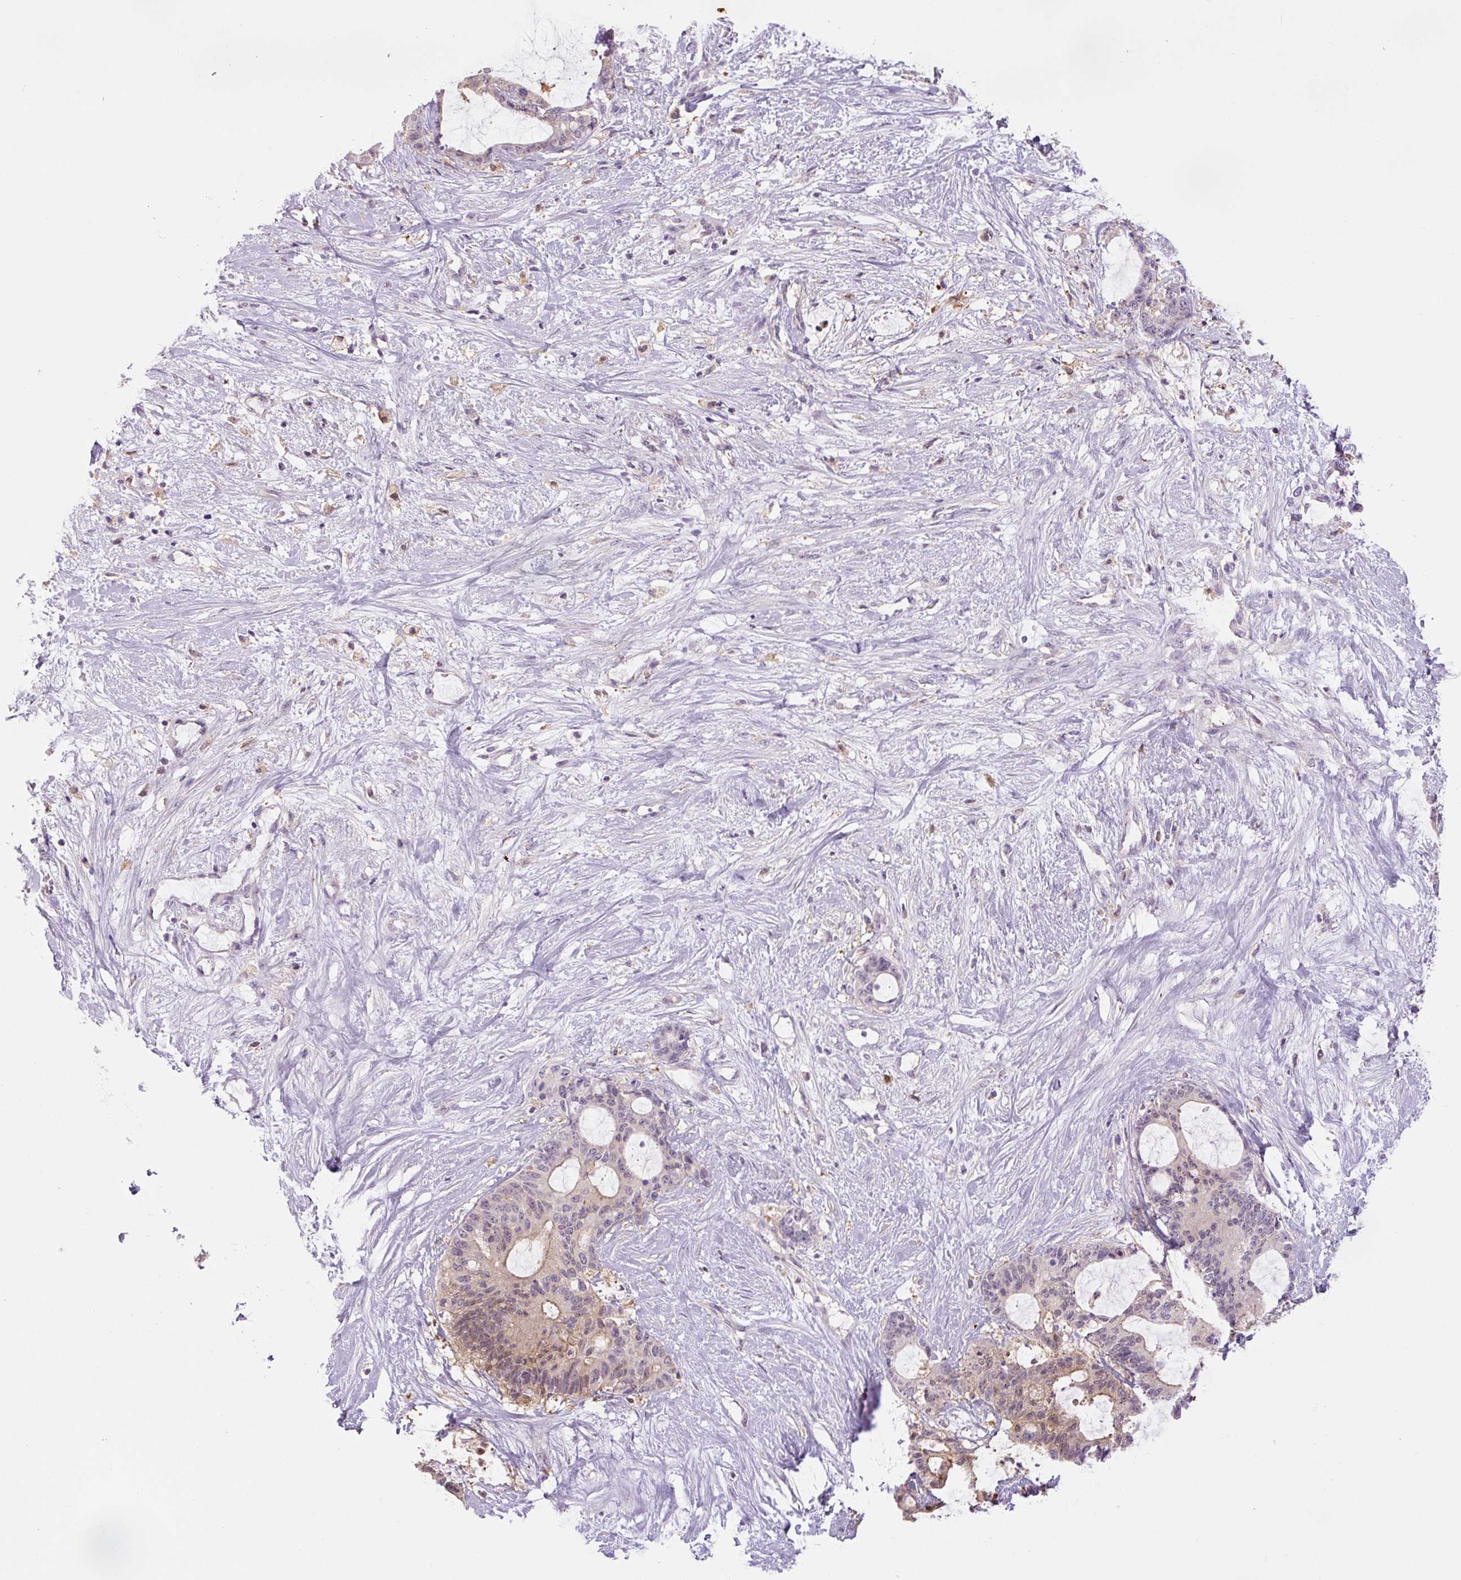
{"staining": {"intensity": "weak", "quantity": "<25%", "location": "nuclear"}, "tissue": "liver cancer", "cell_type": "Tumor cells", "image_type": "cancer", "snomed": [{"axis": "morphology", "description": "Normal tissue, NOS"}, {"axis": "morphology", "description": "Cholangiocarcinoma"}, {"axis": "topography", "description": "Liver"}, {"axis": "topography", "description": "Peripheral nerve tissue"}], "caption": "Immunohistochemistry (IHC) histopathology image of human cholangiocarcinoma (liver) stained for a protein (brown), which displays no positivity in tumor cells.", "gene": "SPSB2", "patient": {"sex": "female", "age": 73}}